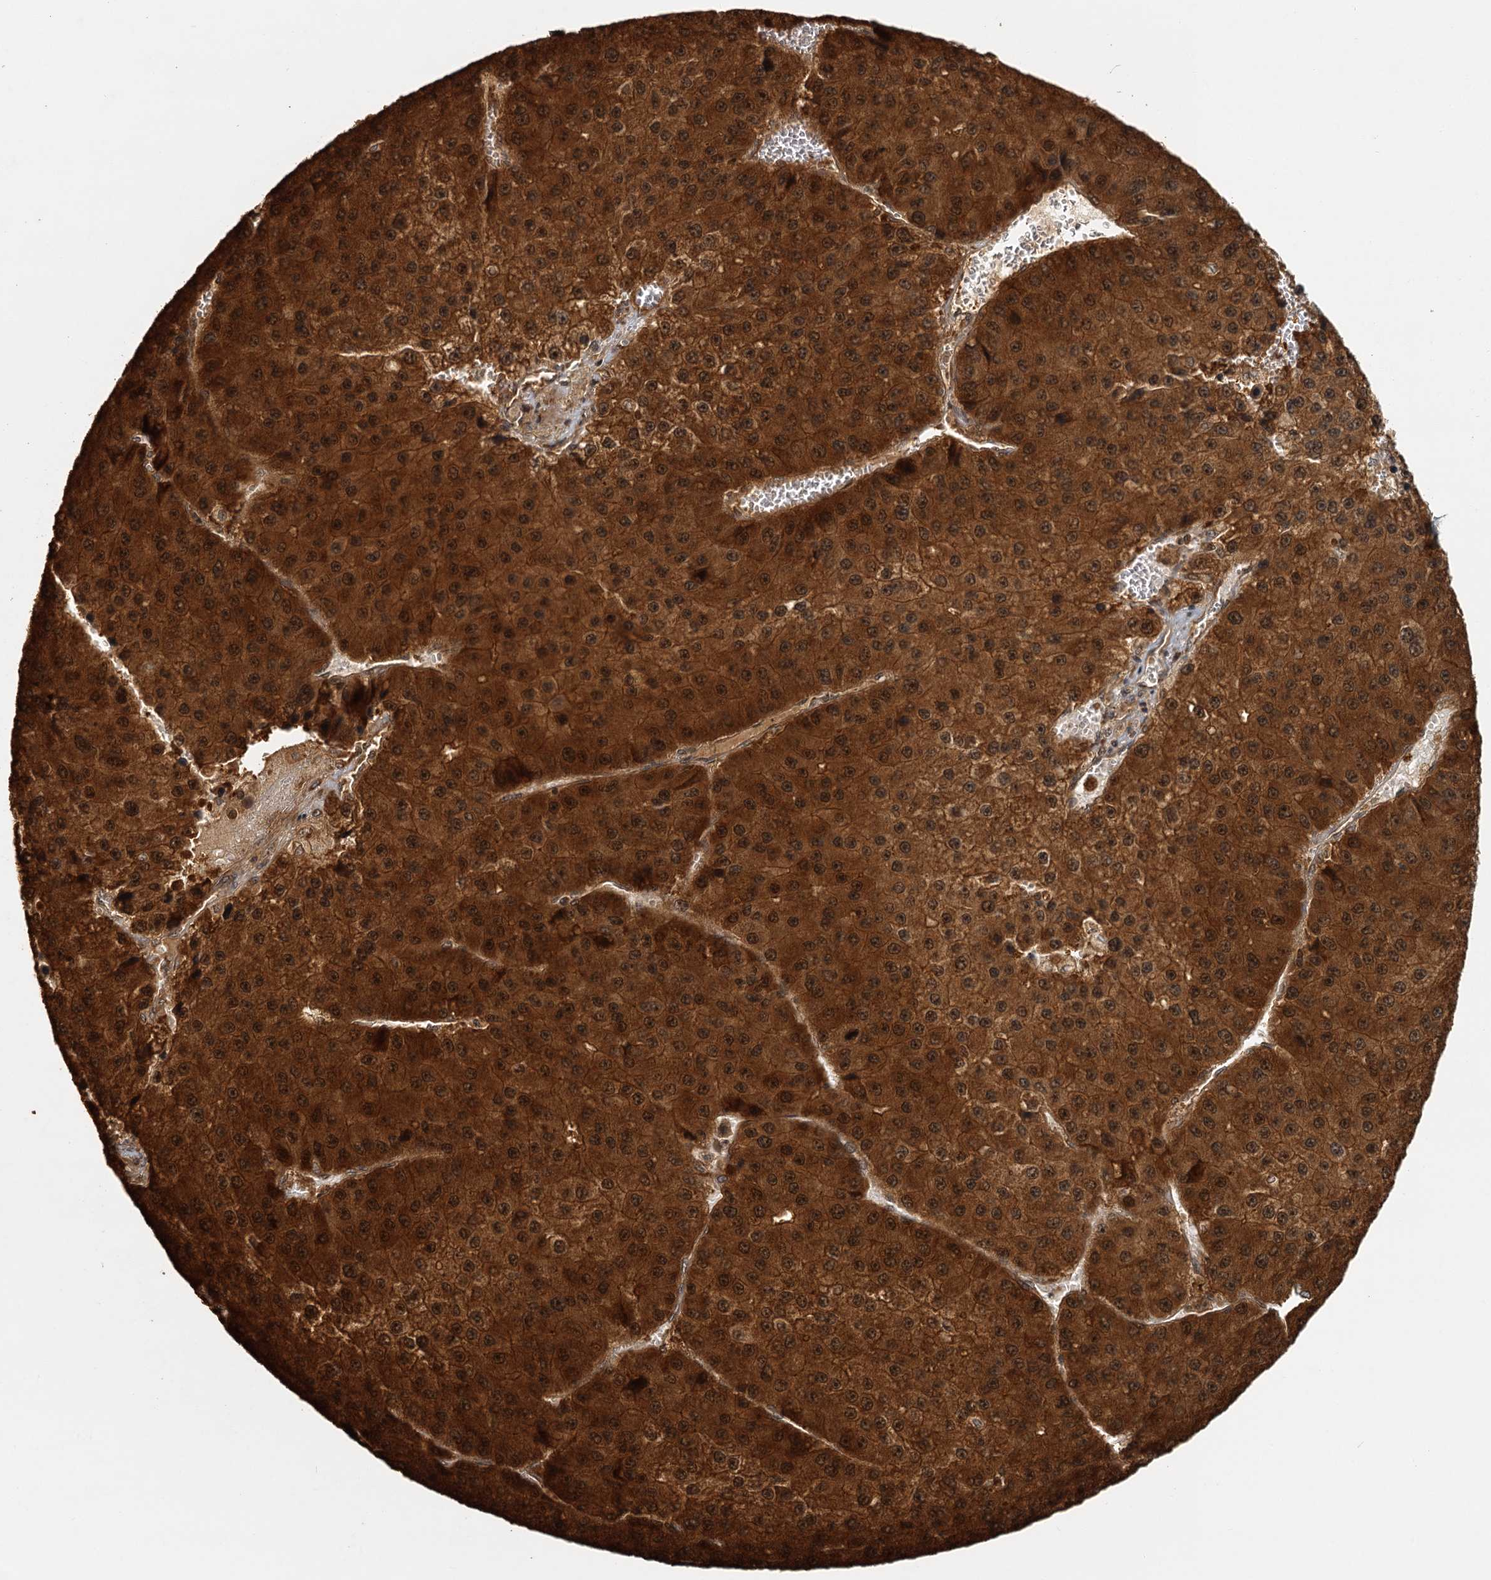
{"staining": {"intensity": "strong", "quantity": ">75%", "location": "cytoplasmic/membranous,nuclear"}, "tissue": "liver cancer", "cell_type": "Tumor cells", "image_type": "cancer", "snomed": [{"axis": "morphology", "description": "Carcinoma, Hepatocellular, NOS"}, {"axis": "topography", "description": "Liver"}], "caption": "Immunohistochemical staining of liver hepatocellular carcinoma shows high levels of strong cytoplasmic/membranous and nuclear protein expression in approximately >75% of tumor cells. (brown staining indicates protein expression, while blue staining denotes nuclei).", "gene": "ZNF549", "patient": {"sex": "female", "age": 73}}